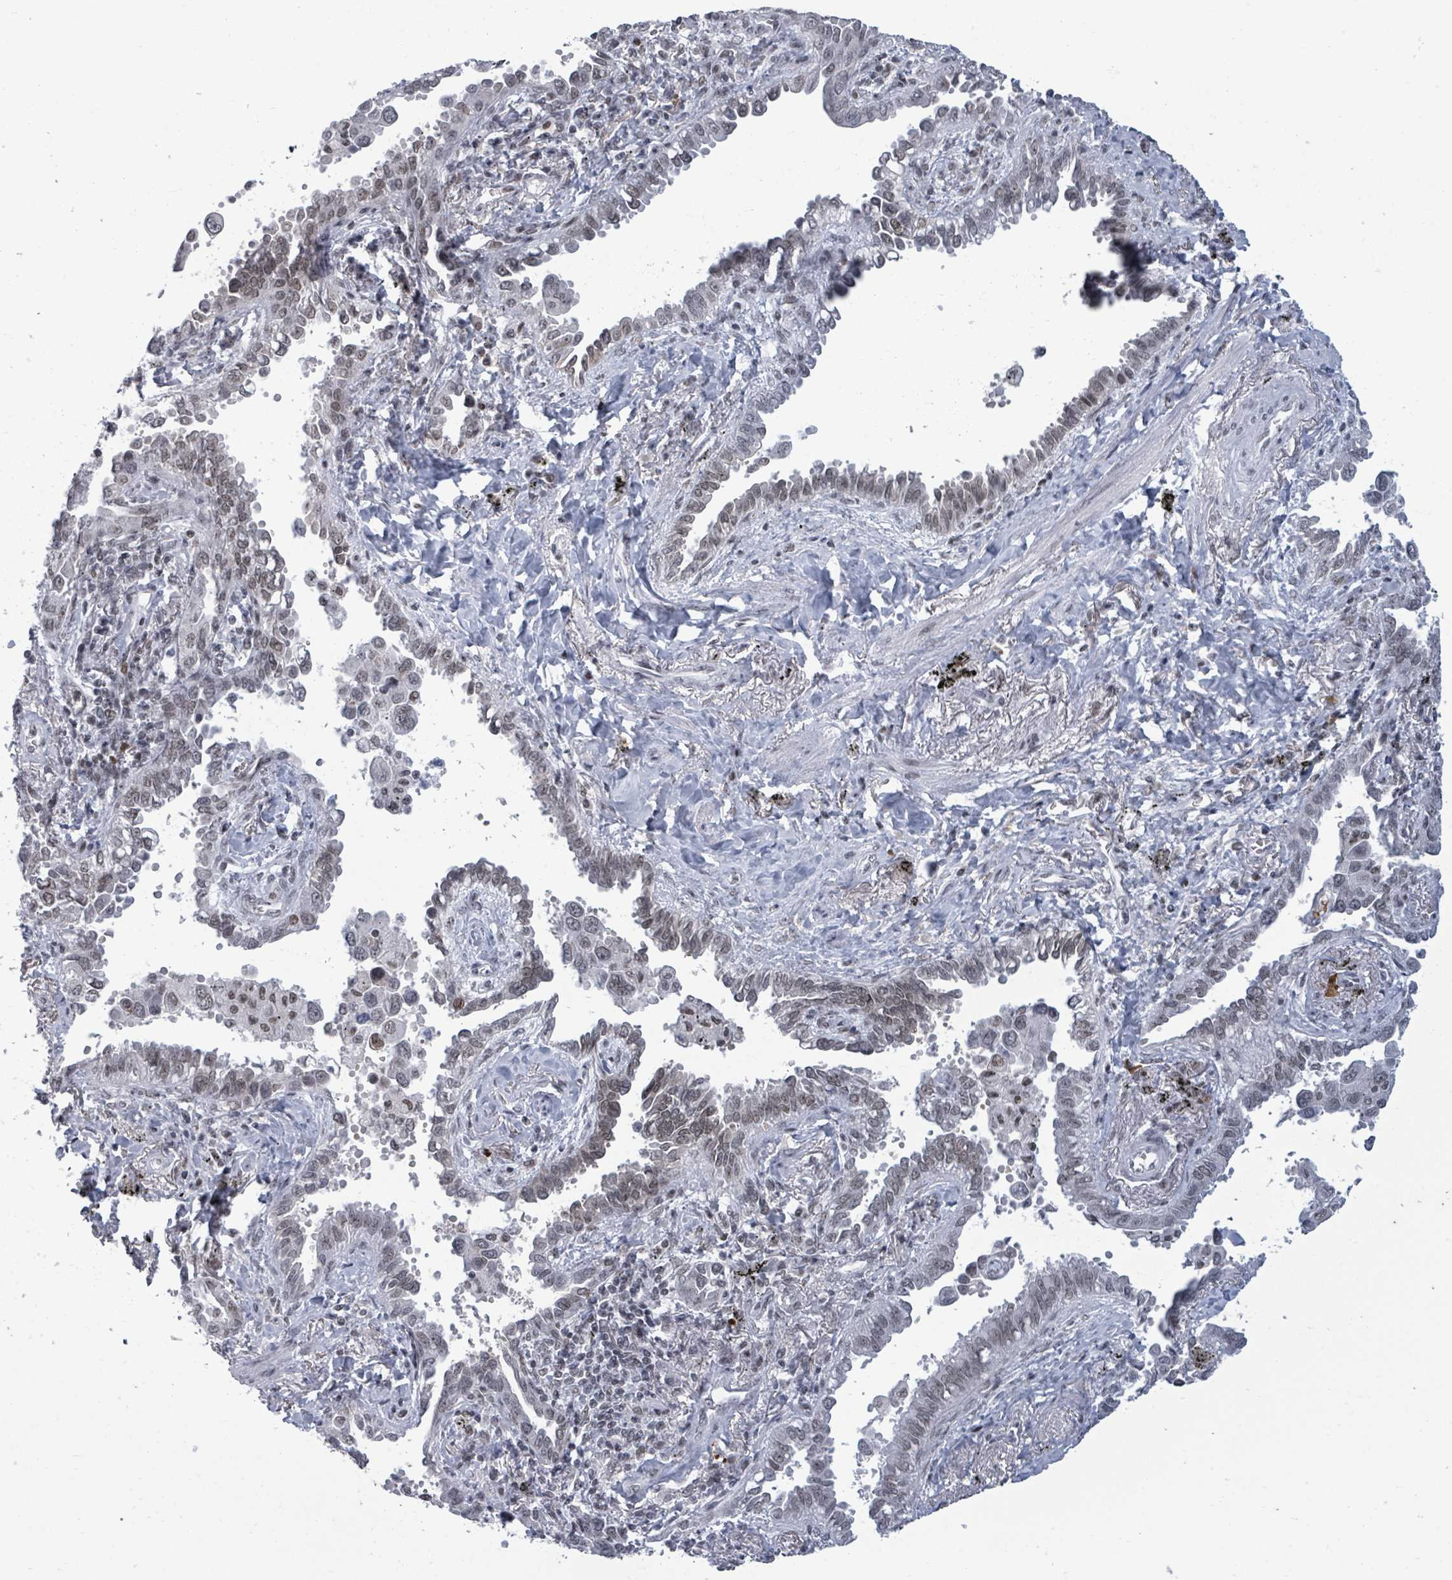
{"staining": {"intensity": "moderate", "quantity": "<25%", "location": "nuclear"}, "tissue": "lung cancer", "cell_type": "Tumor cells", "image_type": "cancer", "snomed": [{"axis": "morphology", "description": "Adenocarcinoma, NOS"}, {"axis": "topography", "description": "Lung"}], "caption": "This image exhibits IHC staining of adenocarcinoma (lung), with low moderate nuclear positivity in approximately <25% of tumor cells.", "gene": "ERCC5", "patient": {"sex": "male", "age": 67}}